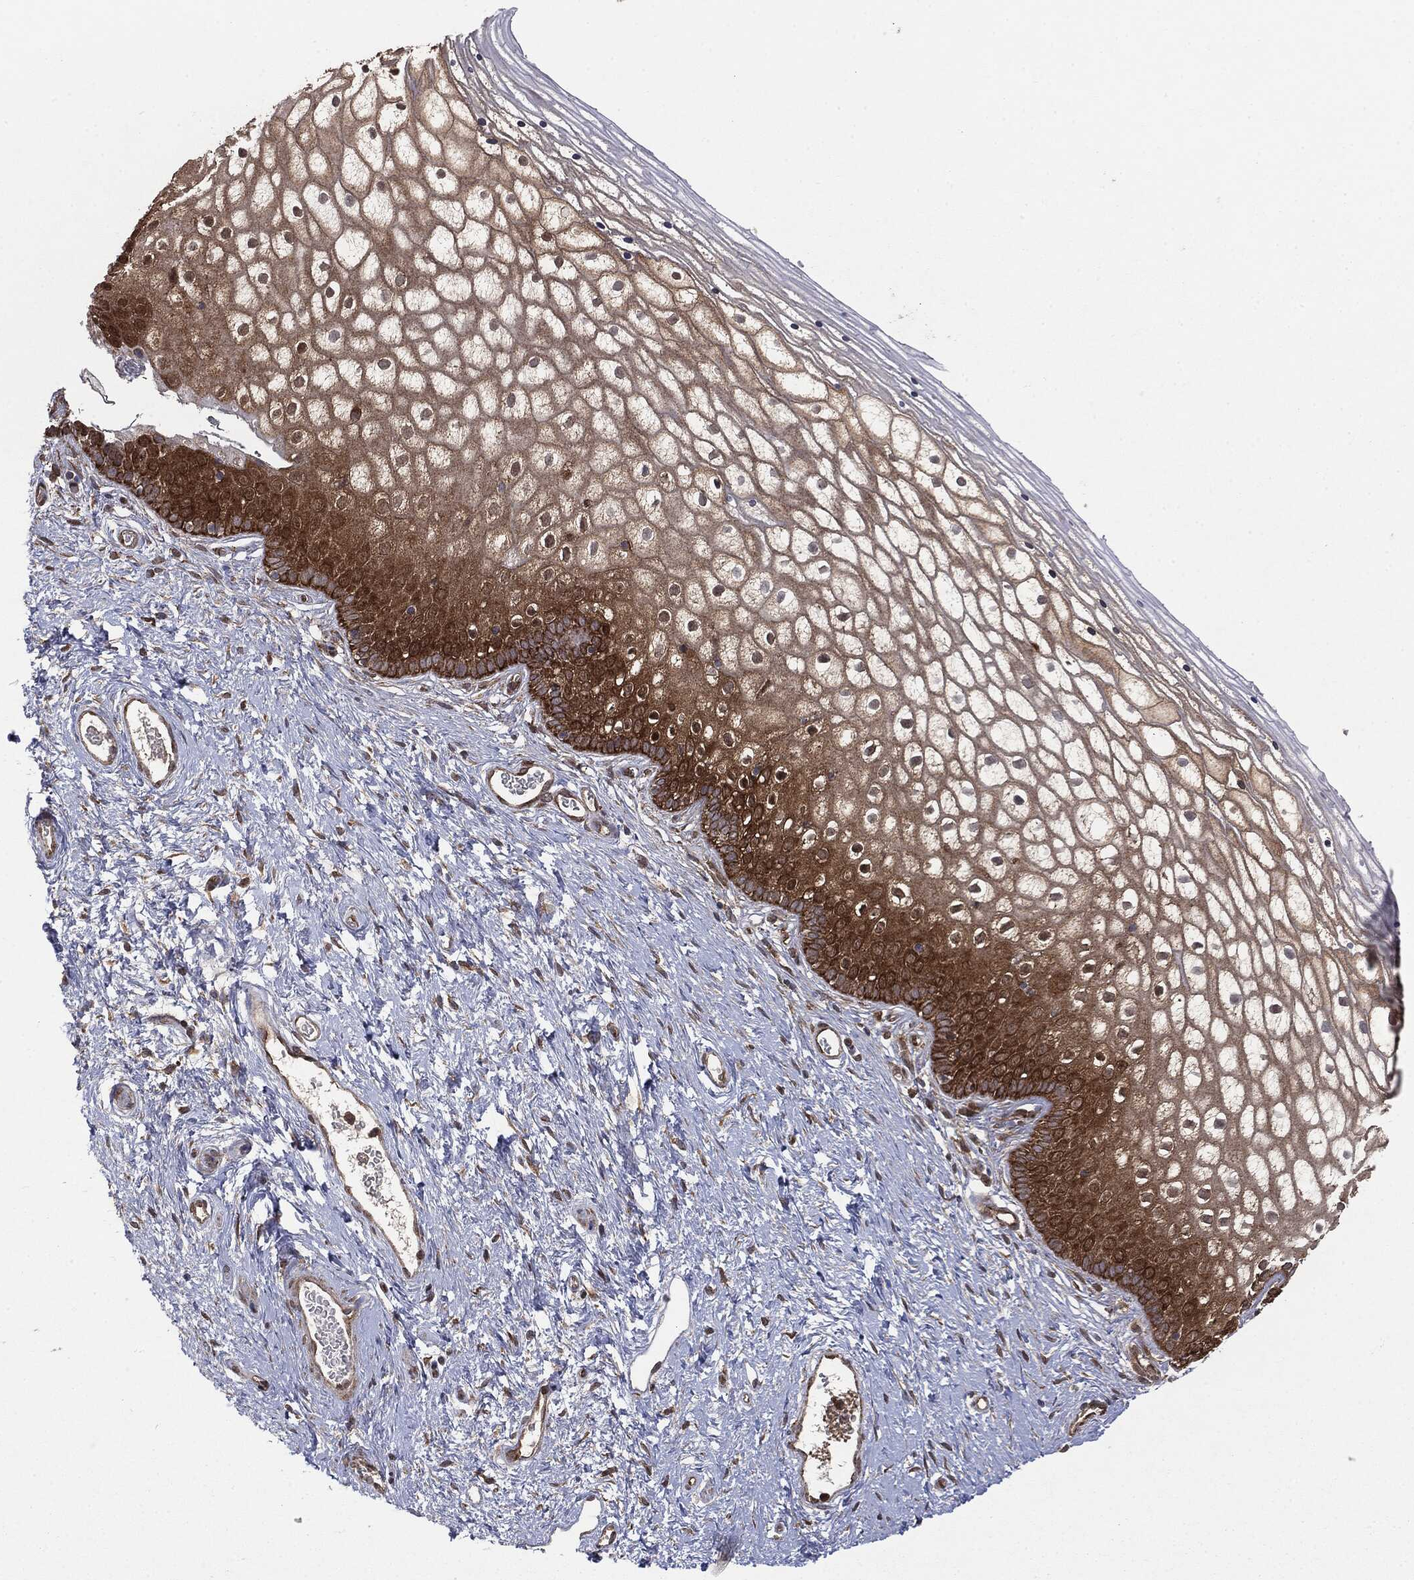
{"staining": {"intensity": "strong", "quantity": "25%-75%", "location": "cytoplasmic/membranous,nuclear"}, "tissue": "vagina", "cell_type": "Squamous epithelial cells", "image_type": "normal", "snomed": [{"axis": "morphology", "description": "Normal tissue, NOS"}, {"axis": "topography", "description": "Vagina"}], "caption": "About 25%-75% of squamous epithelial cells in benign vagina display strong cytoplasmic/membranous,nuclear protein staining as visualized by brown immunohistochemical staining.", "gene": "NME1", "patient": {"sex": "female", "age": 32}}